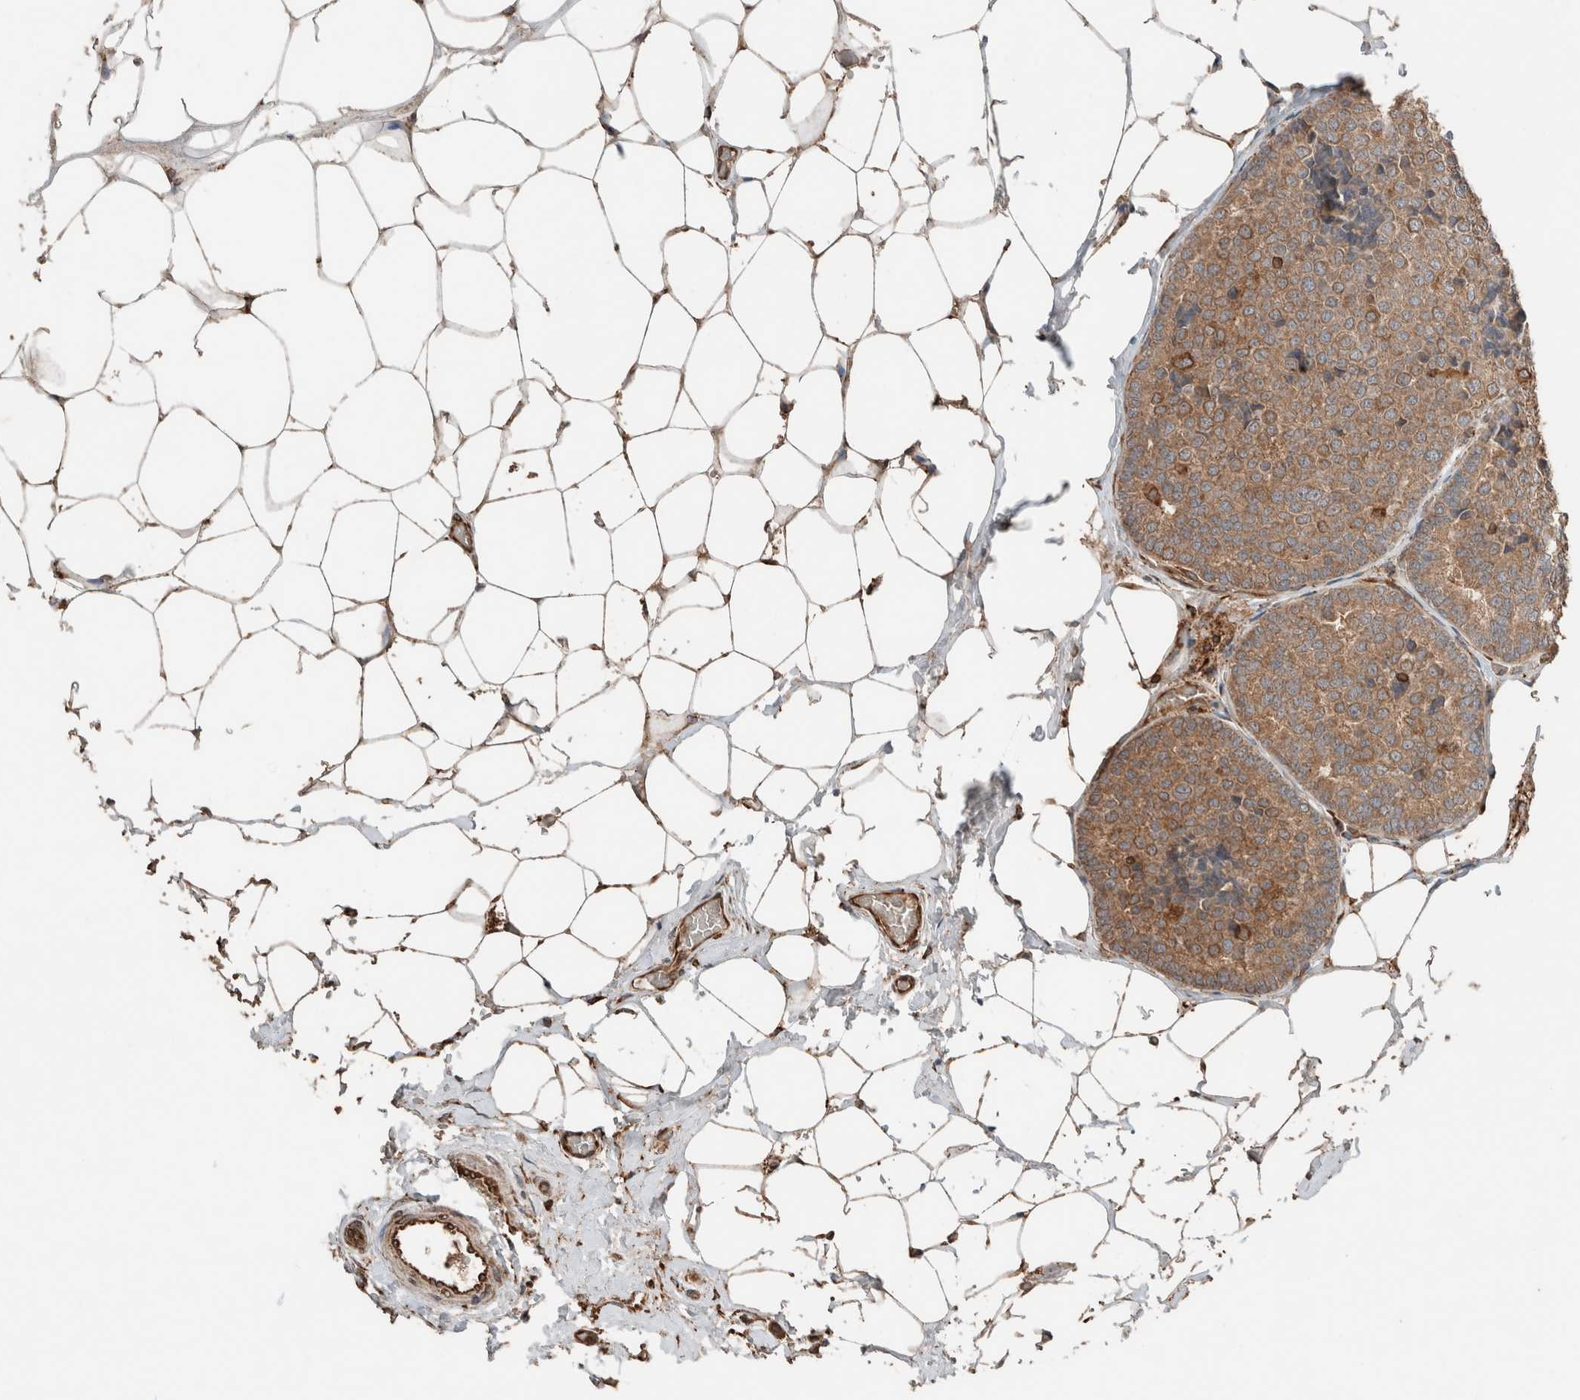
{"staining": {"intensity": "moderate", "quantity": ">75%", "location": "cytoplasmic/membranous"}, "tissue": "breast cancer", "cell_type": "Tumor cells", "image_type": "cancer", "snomed": [{"axis": "morphology", "description": "Normal tissue, NOS"}, {"axis": "morphology", "description": "Duct carcinoma"}, {"axis": "topography", "description": "Breast"}], "caption": "This is an image of IHC staining of breast cancer, which shows moderate expression in the cytoplasmic/membranous of tumor cells.", "gene": "ERAP2", "patient": {"sex": "female", "age": 43}}